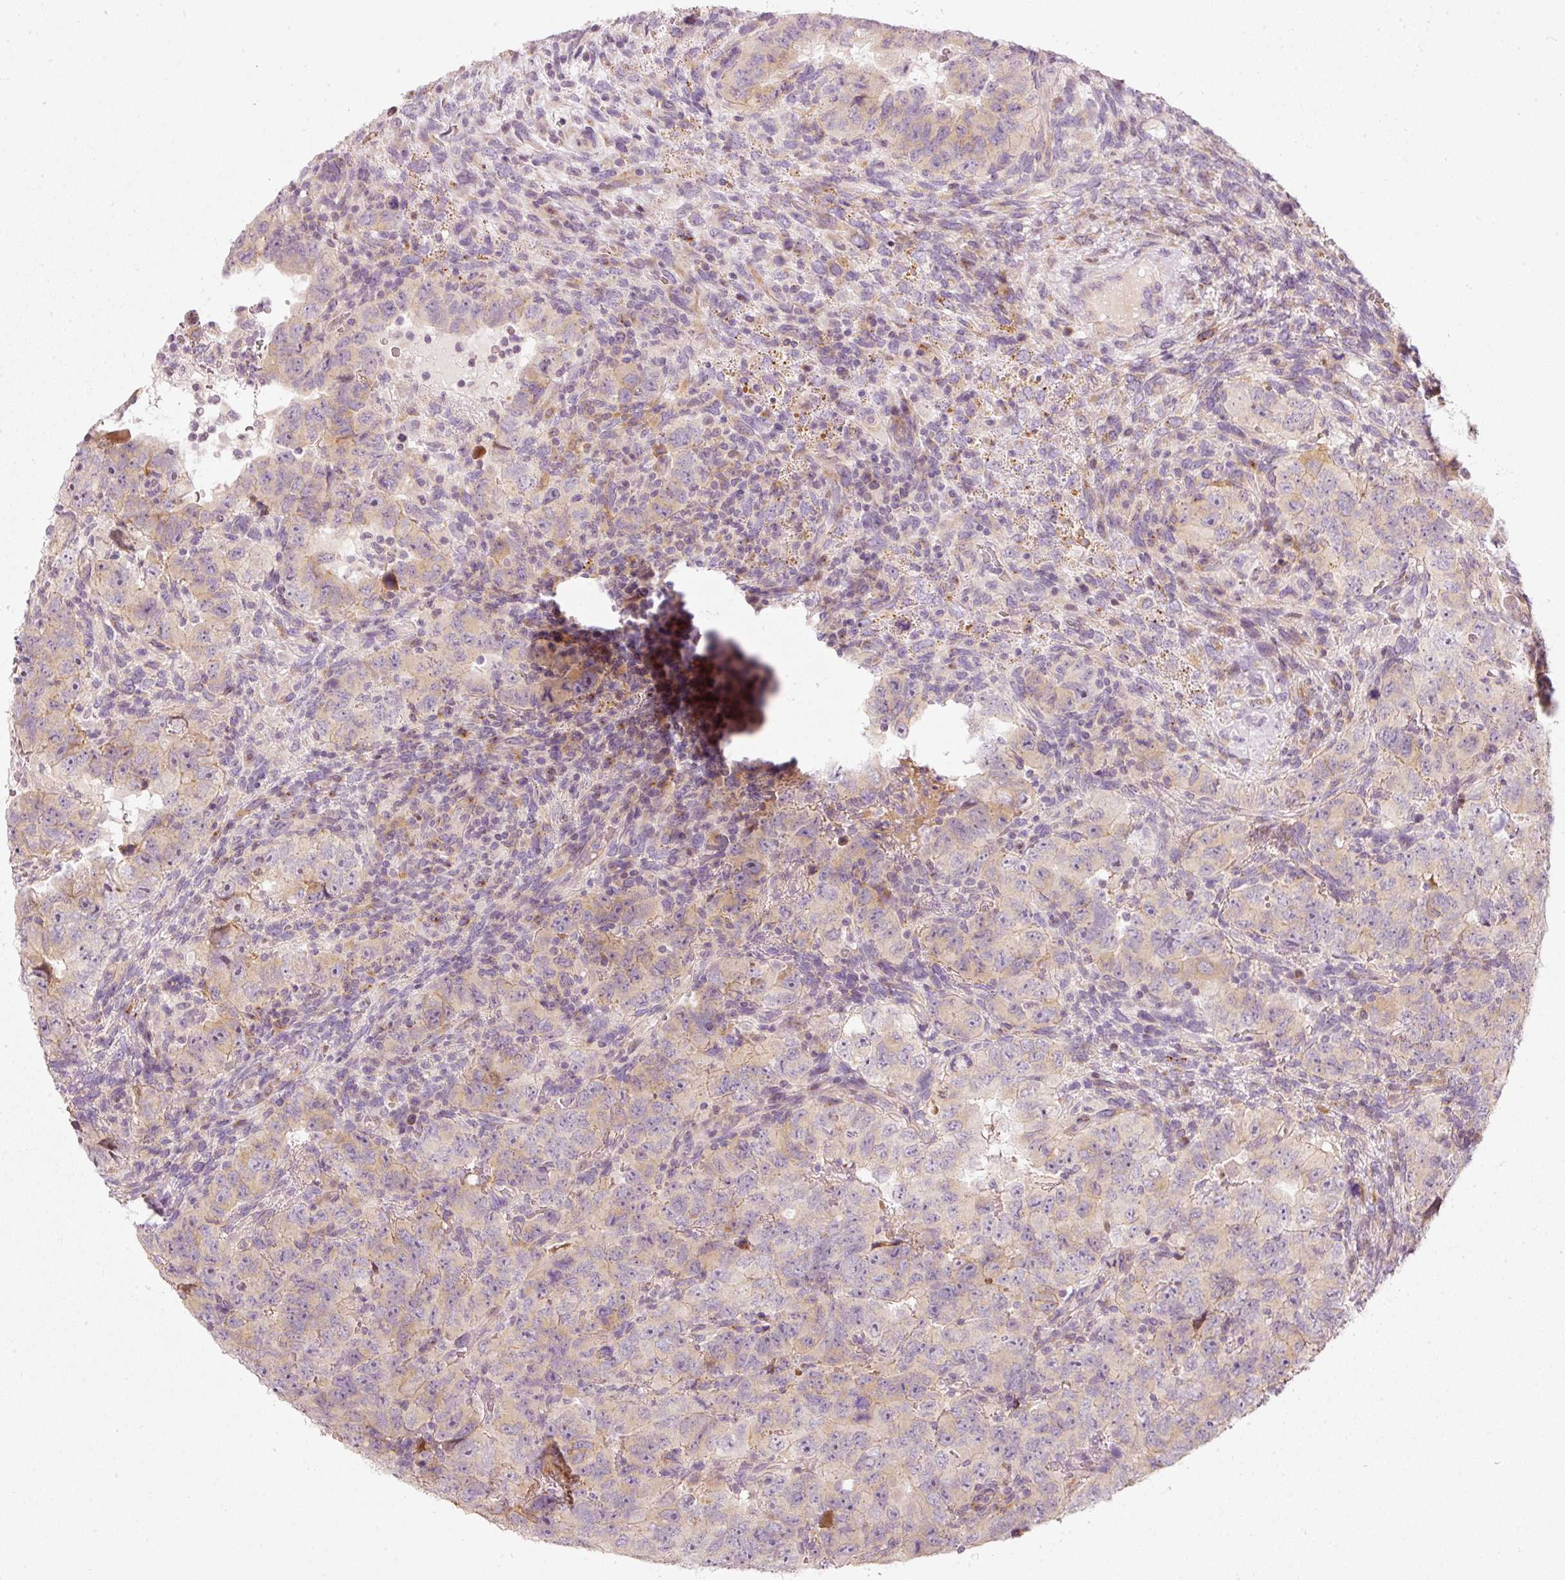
{"staining": {"intensity": "weak", "quantity": "<25%", "location": "cytoplasmic/membranous"}, "tissue": "testis cancer", "cell_type": "Tumor cells", "image_type": "cancer", "snomed": [{"axis": "morphology", "description": "Carcinoma, Embryonal, NOS"}, {"axis": "topography", "description": "Testis"}], "caption": "There is no significant positivity in tumor cells of testis embryonal carcinoma. Nuclei are stained in blue.", "gene": "SLC20A1", "patient": {"sex": "male", "age": 24}}